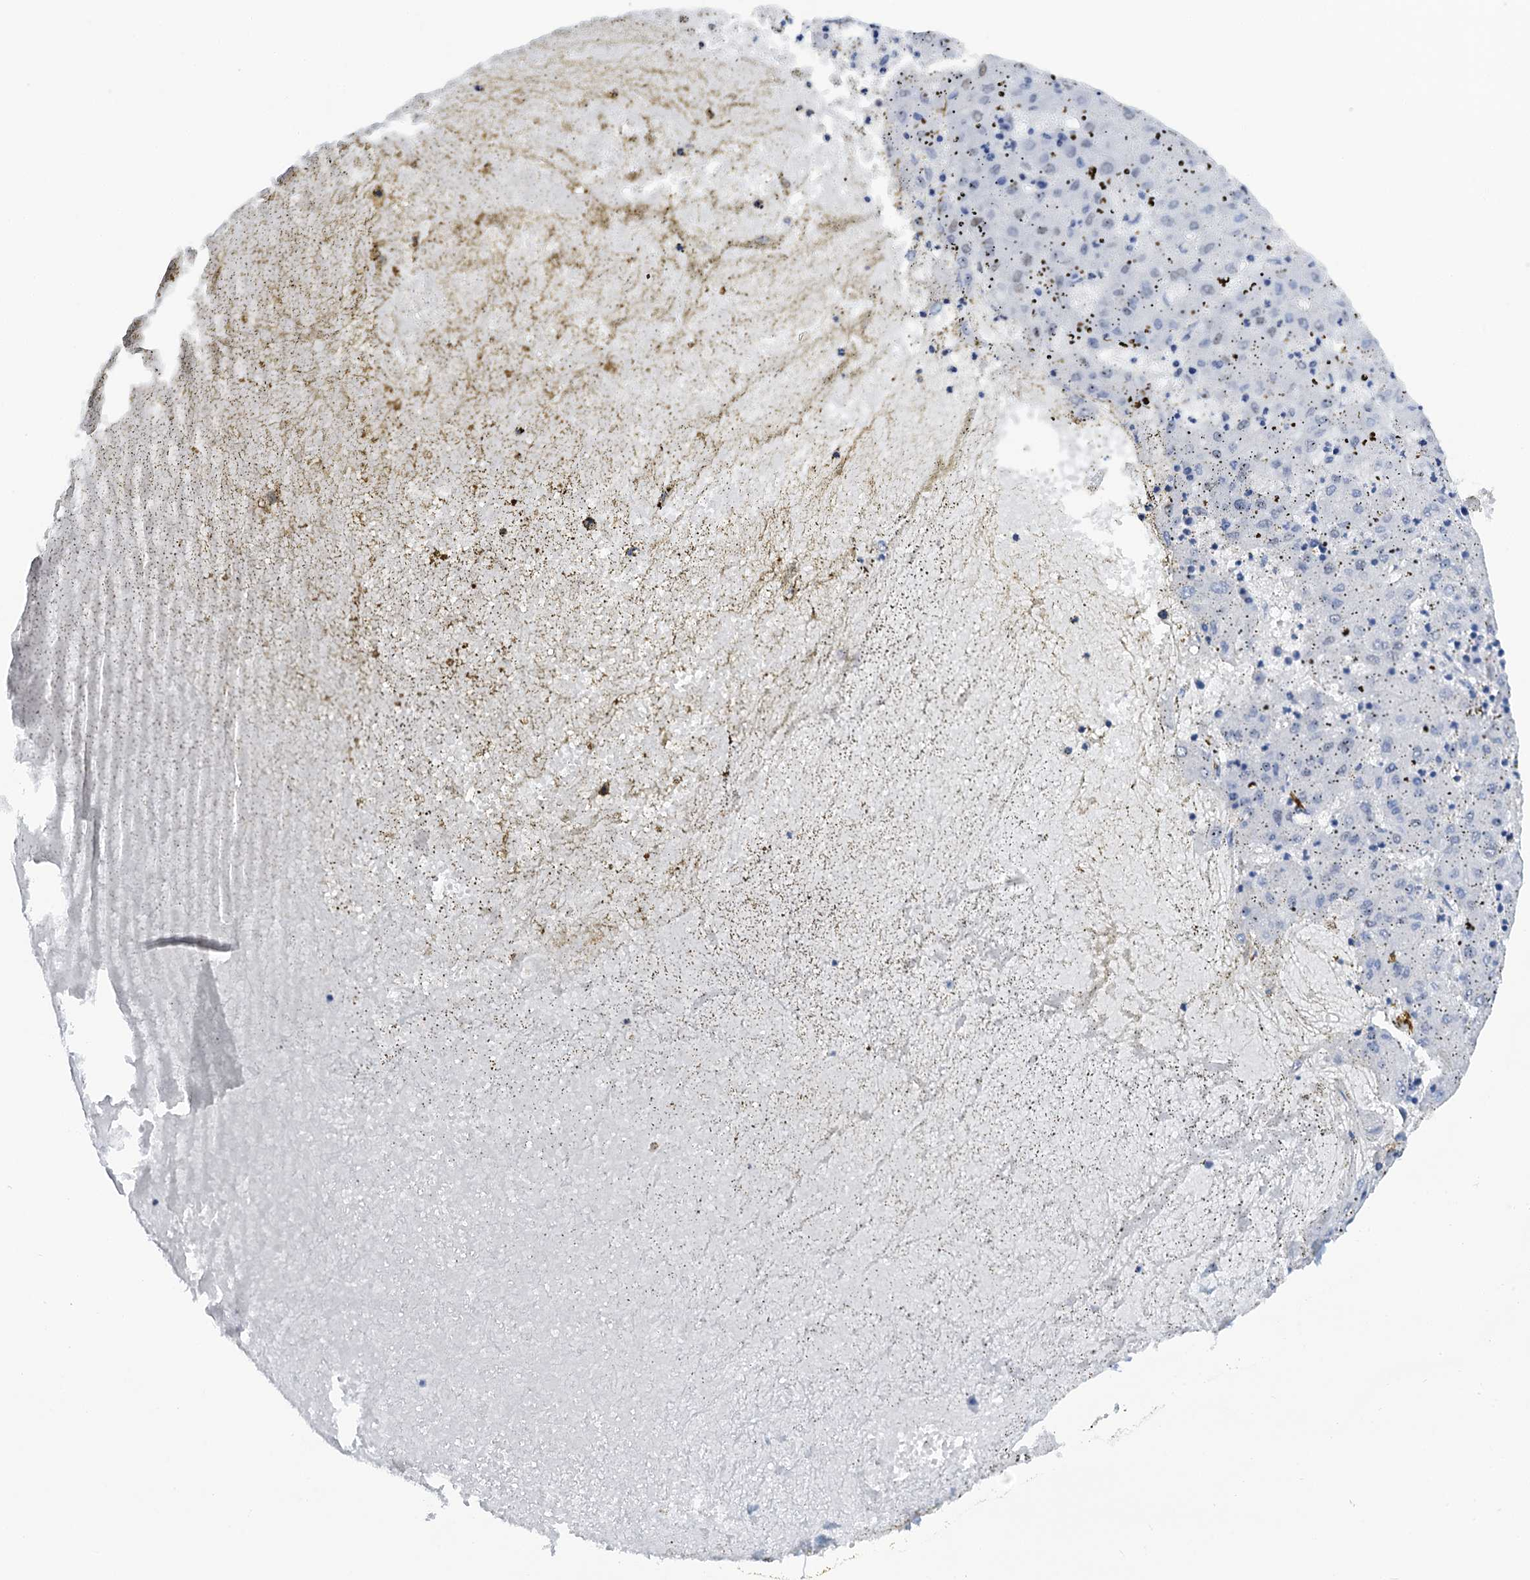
{"staining": {"intensity": "negative", "quantity": "none", "location": "none"}, "tissue": "liver cancer", "cell_type": "Tumor cells", "image_type": "cancer", "snomed": [{"axis": "morphology", "description": "Carcinoma, Hepatocellular, NOS"}, {"axis": "topography", "description": "Liver"}], "caption": "Tumor cells are negative for protein expression in human liver hepatocellular carcinoma.", "gene": "SLTM", "patient": {"sex": "male", "age": 72}}